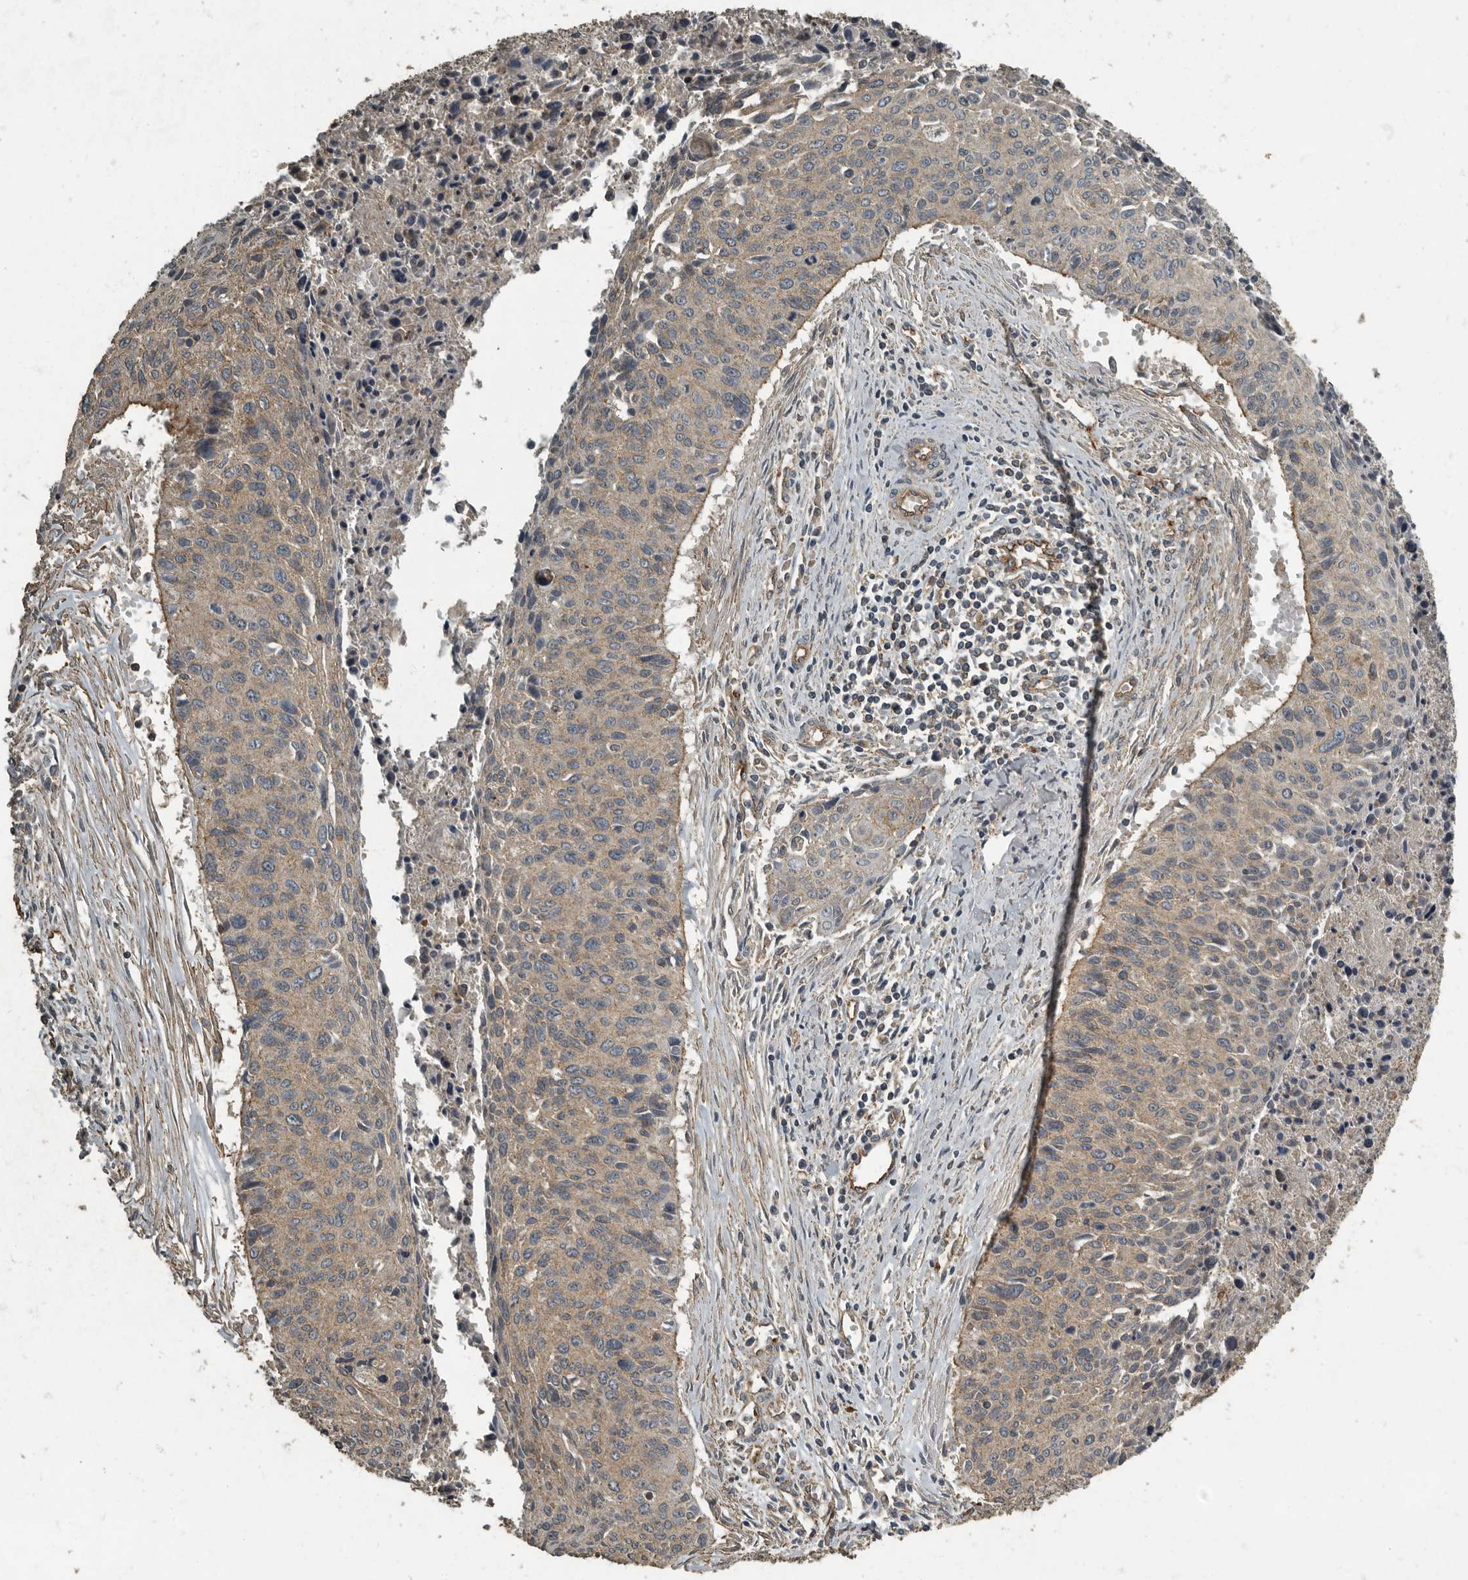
{"staining": {"intensity": "weak", "quantity": ">75%", "location": "cytoplasmic/membranous"}, "tissue": "cervical cancer", "cell_type": "Tumor cells", "image_type": "cancer", "snomed": [{"axis": "morphology", "description": "Squamous cell carcinoma, NOS"}, {"axis": "topography", "description": "Cervix"}], "caption": "A micrograph of human cervical squamous cell carcinoma stained for a protein demonstrates weak cytoplasmic/membranous brown staining in tumor cells.", "gene": "IL15RA", "patient": {"sex": "female", "age": 55}}